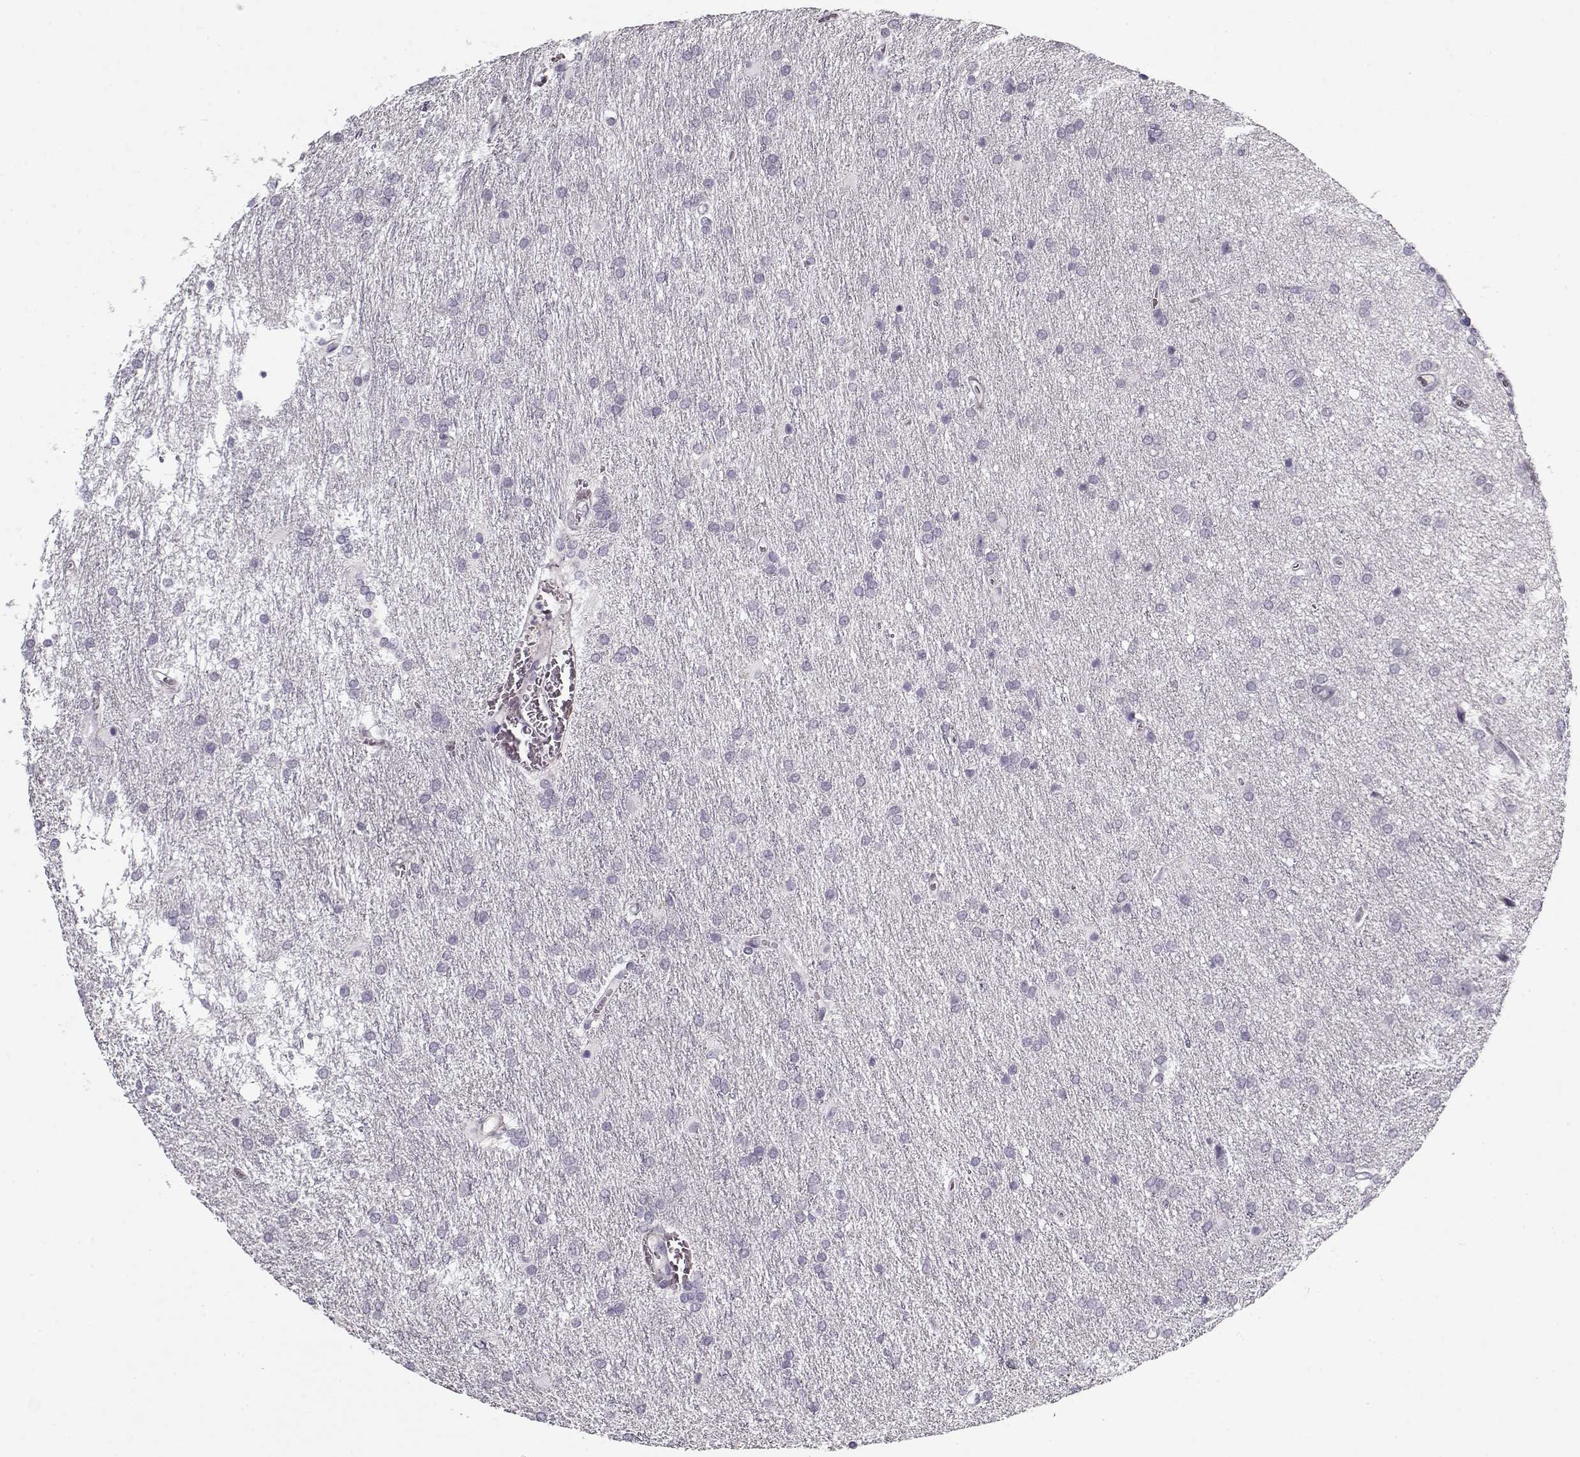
{"staining": {"intensity": "negative", "quantity": "none", "location": "none"}, "tissue": "glioma", "cell_type": "Tumor cells", "image_type": "cancer", "snomed": [{"axis": "morphology", "description": "Glioma, malignant, Low grade"}, {"axis": "topography", "description": "Brain"}], "caption": "The image reveals no significant staining in tumor cells of malignant glioma (low-grade).", "gene": "LUM", "patient": {"sex": "female", "age": 32}}